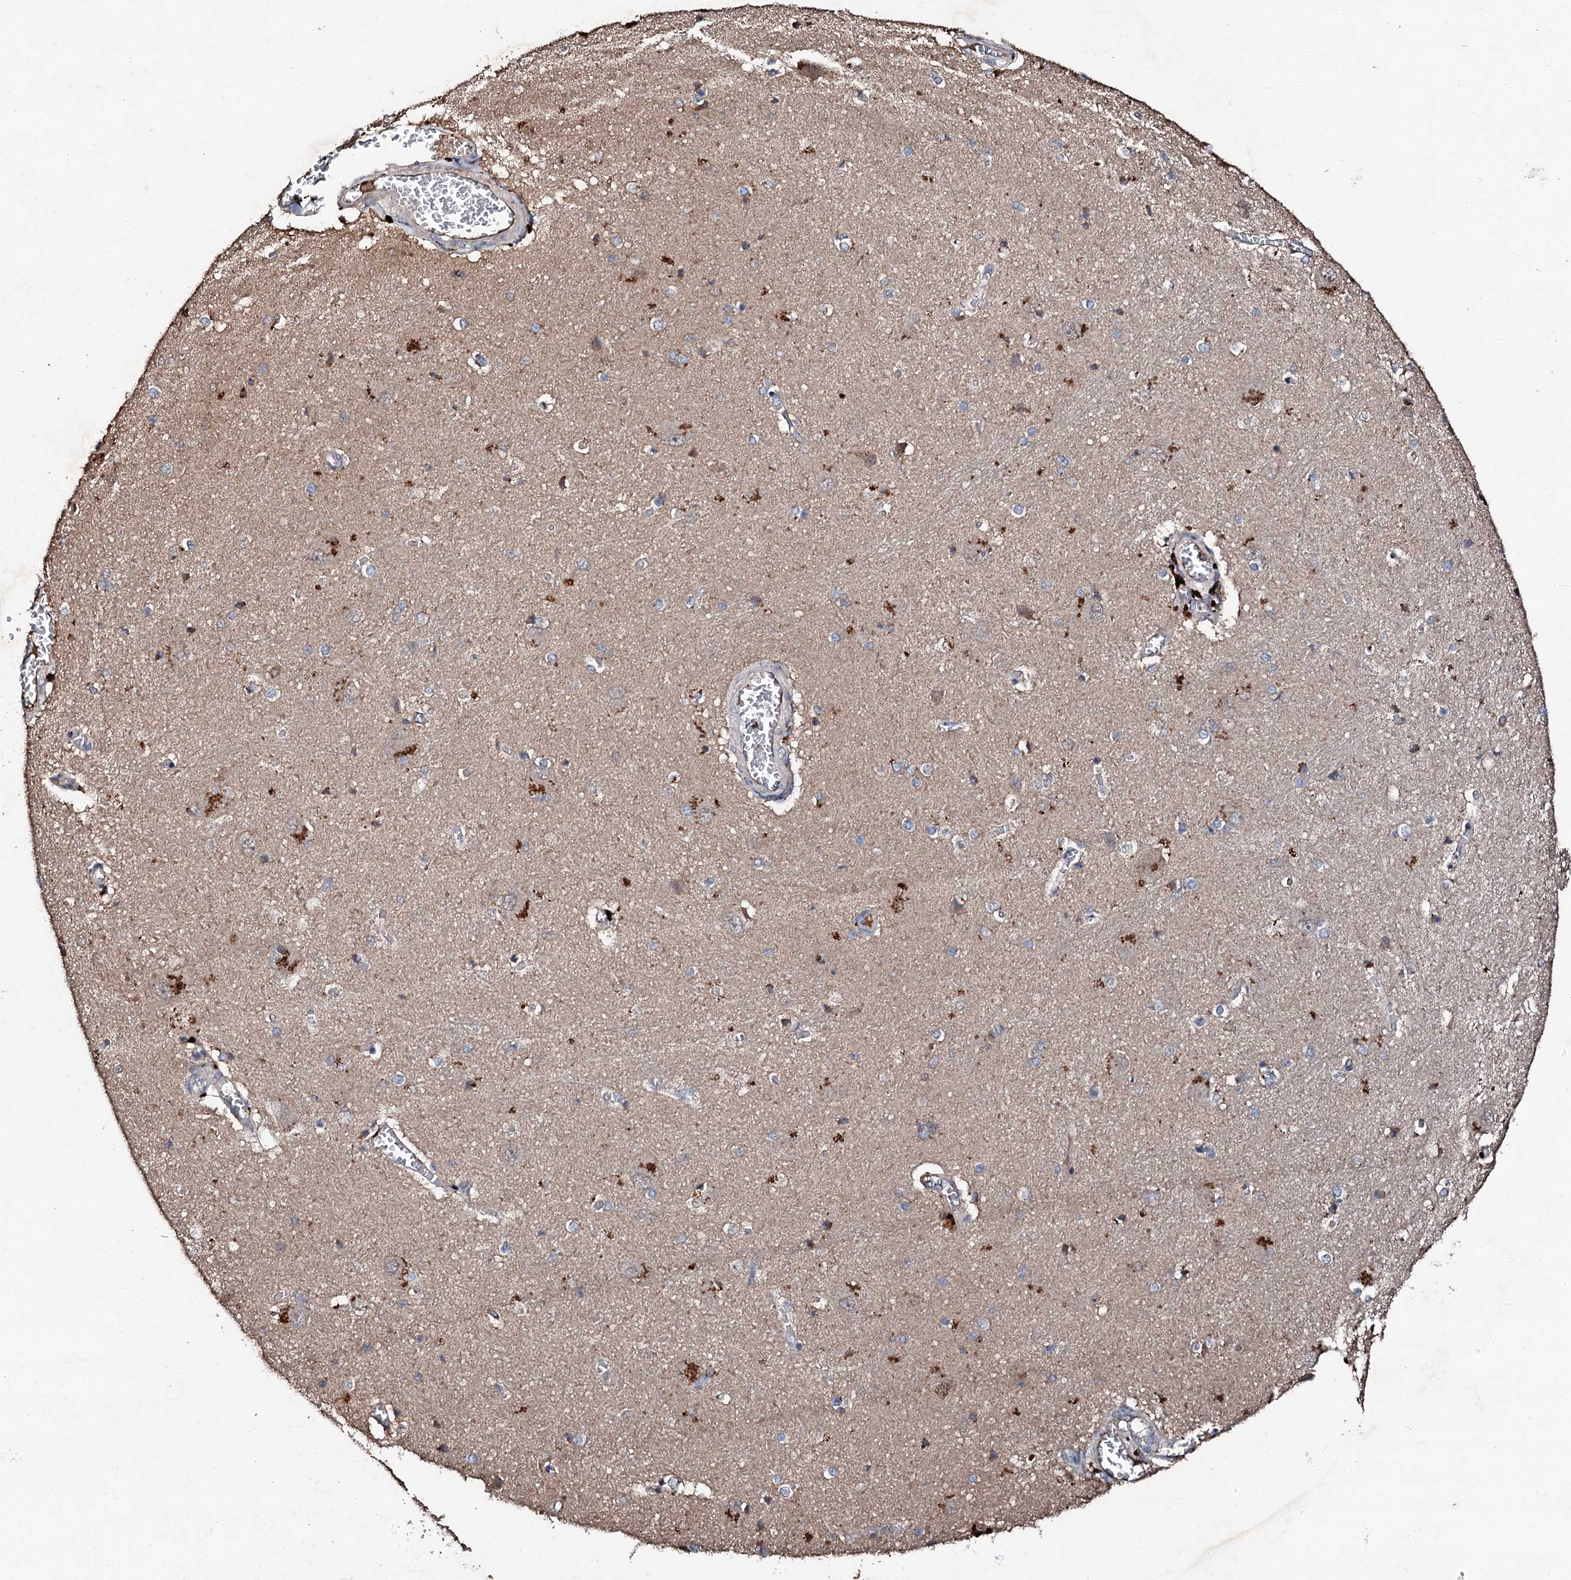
{"staining": {"intensity": "weak", "quantity": "<25%", "location": "cytoplasmic/membranous"}, "tissue": "caudate", "cell_type": "Glial cells", "image_type": "normal", "snomed": [{"axis": "morphology", "description": "Normal tissue, NOS"}, {"axis": "topography", "description": "Lateral ventricle wall"}], "caption": "Immunohistochemical staining of benign human caudate reveals no significant positivity in glial cells. (Brightfield microscopy of DAB IHC at high magnification).", "gene": "KERA", "patient": {"sex": "male", "age": 37}}